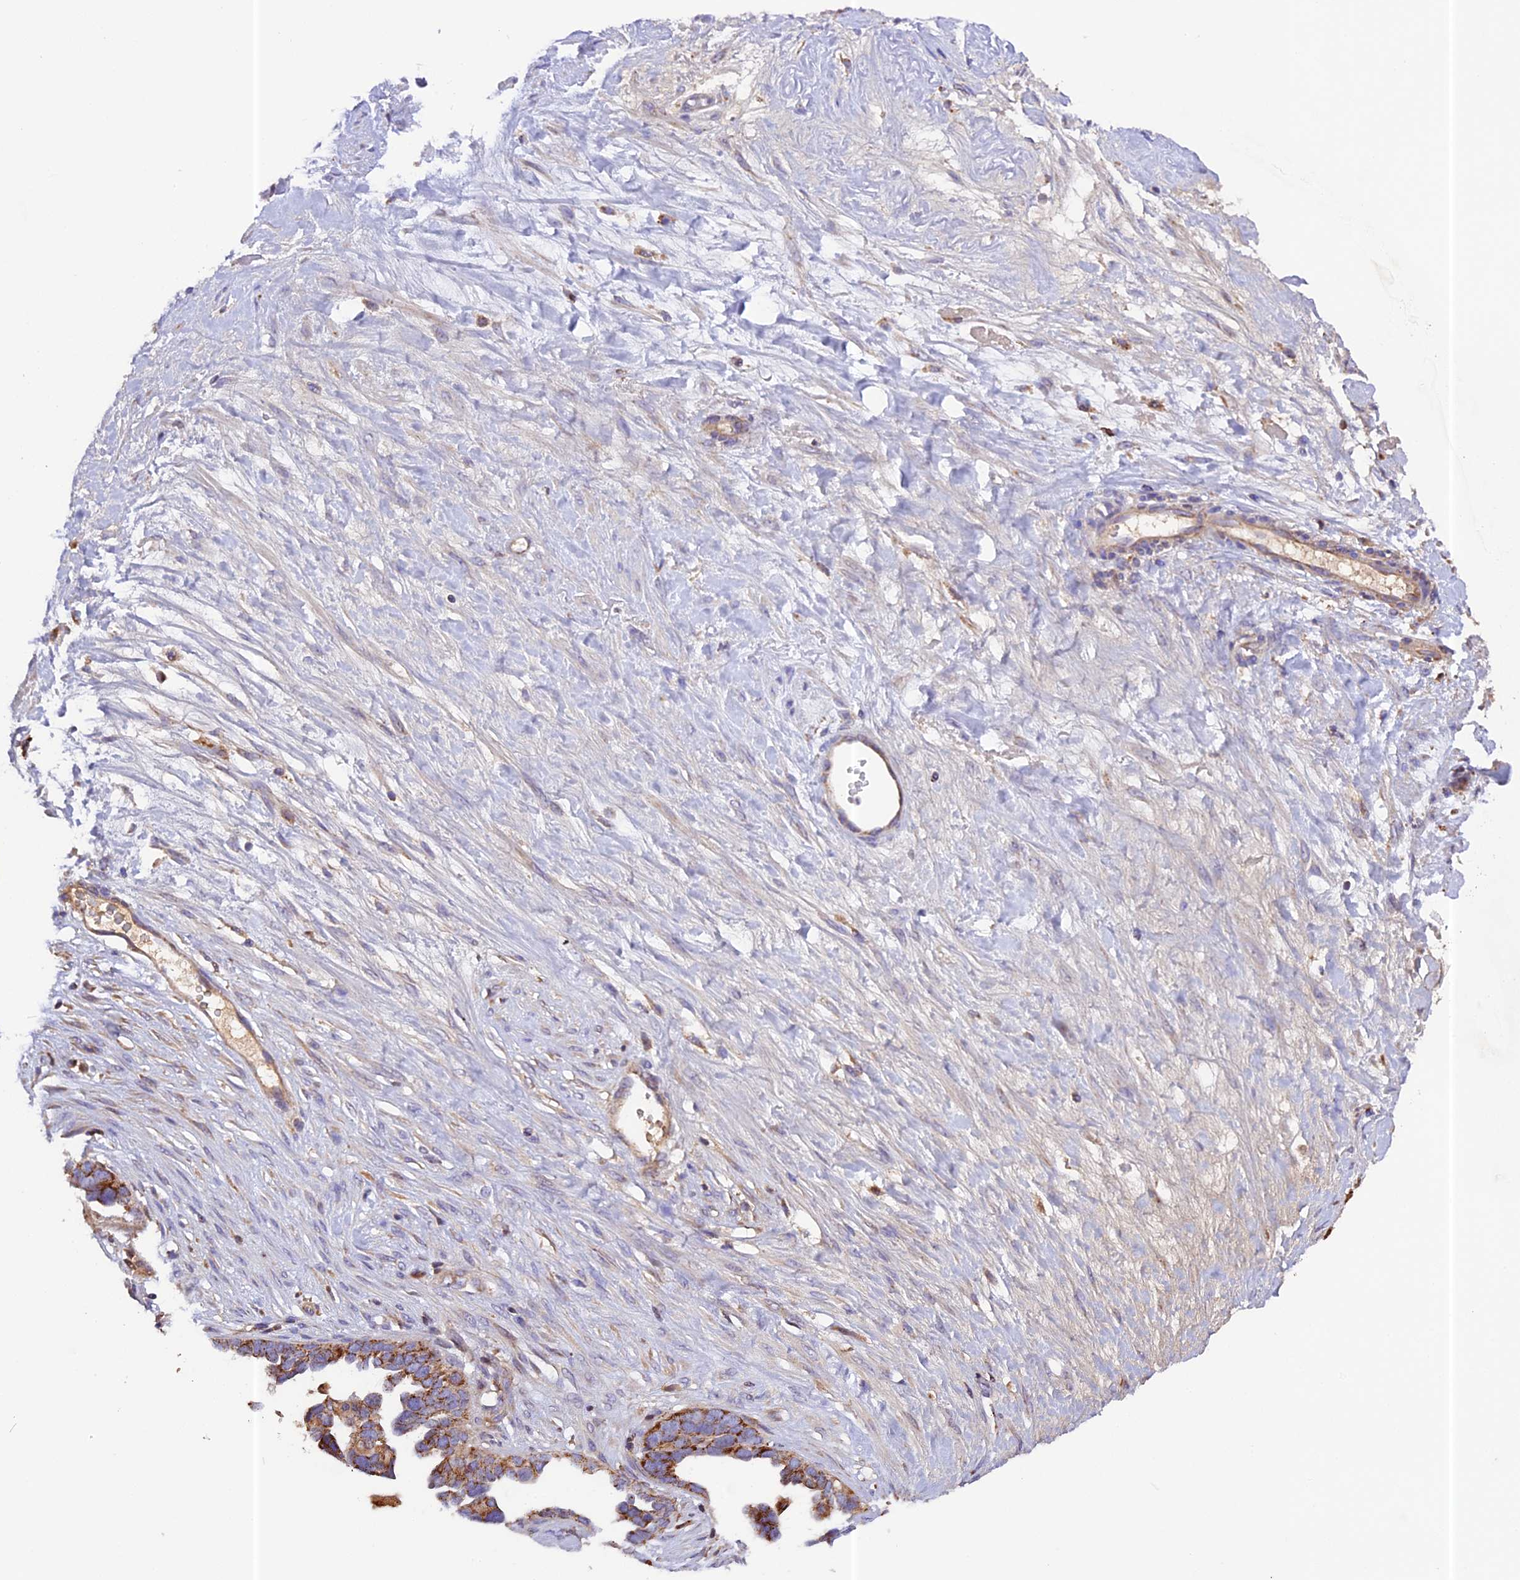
{"staining": {"intensity": "moderate", "quantity": ">75%", "location": "cytoplasmic/membranous"}, "tissue": "ovarian cancer", "cell_type": "Tumor cells", "image_type": "cancer", "snomed": [{"axis": "morphology", "description": "Cystadenocarcinoma, serous, NOS"}, {"axis": "topography", "description": "Ovary"}], "caption": "The photomicrograph shows a brown stain indicating the presence of a protein in the cytoplasmic/membranous of tumor cells in ovarian cancer (serous cystadenocarcinoma).", "gene": "METTL22", "patient": {"sex": "female", "age": 54}}